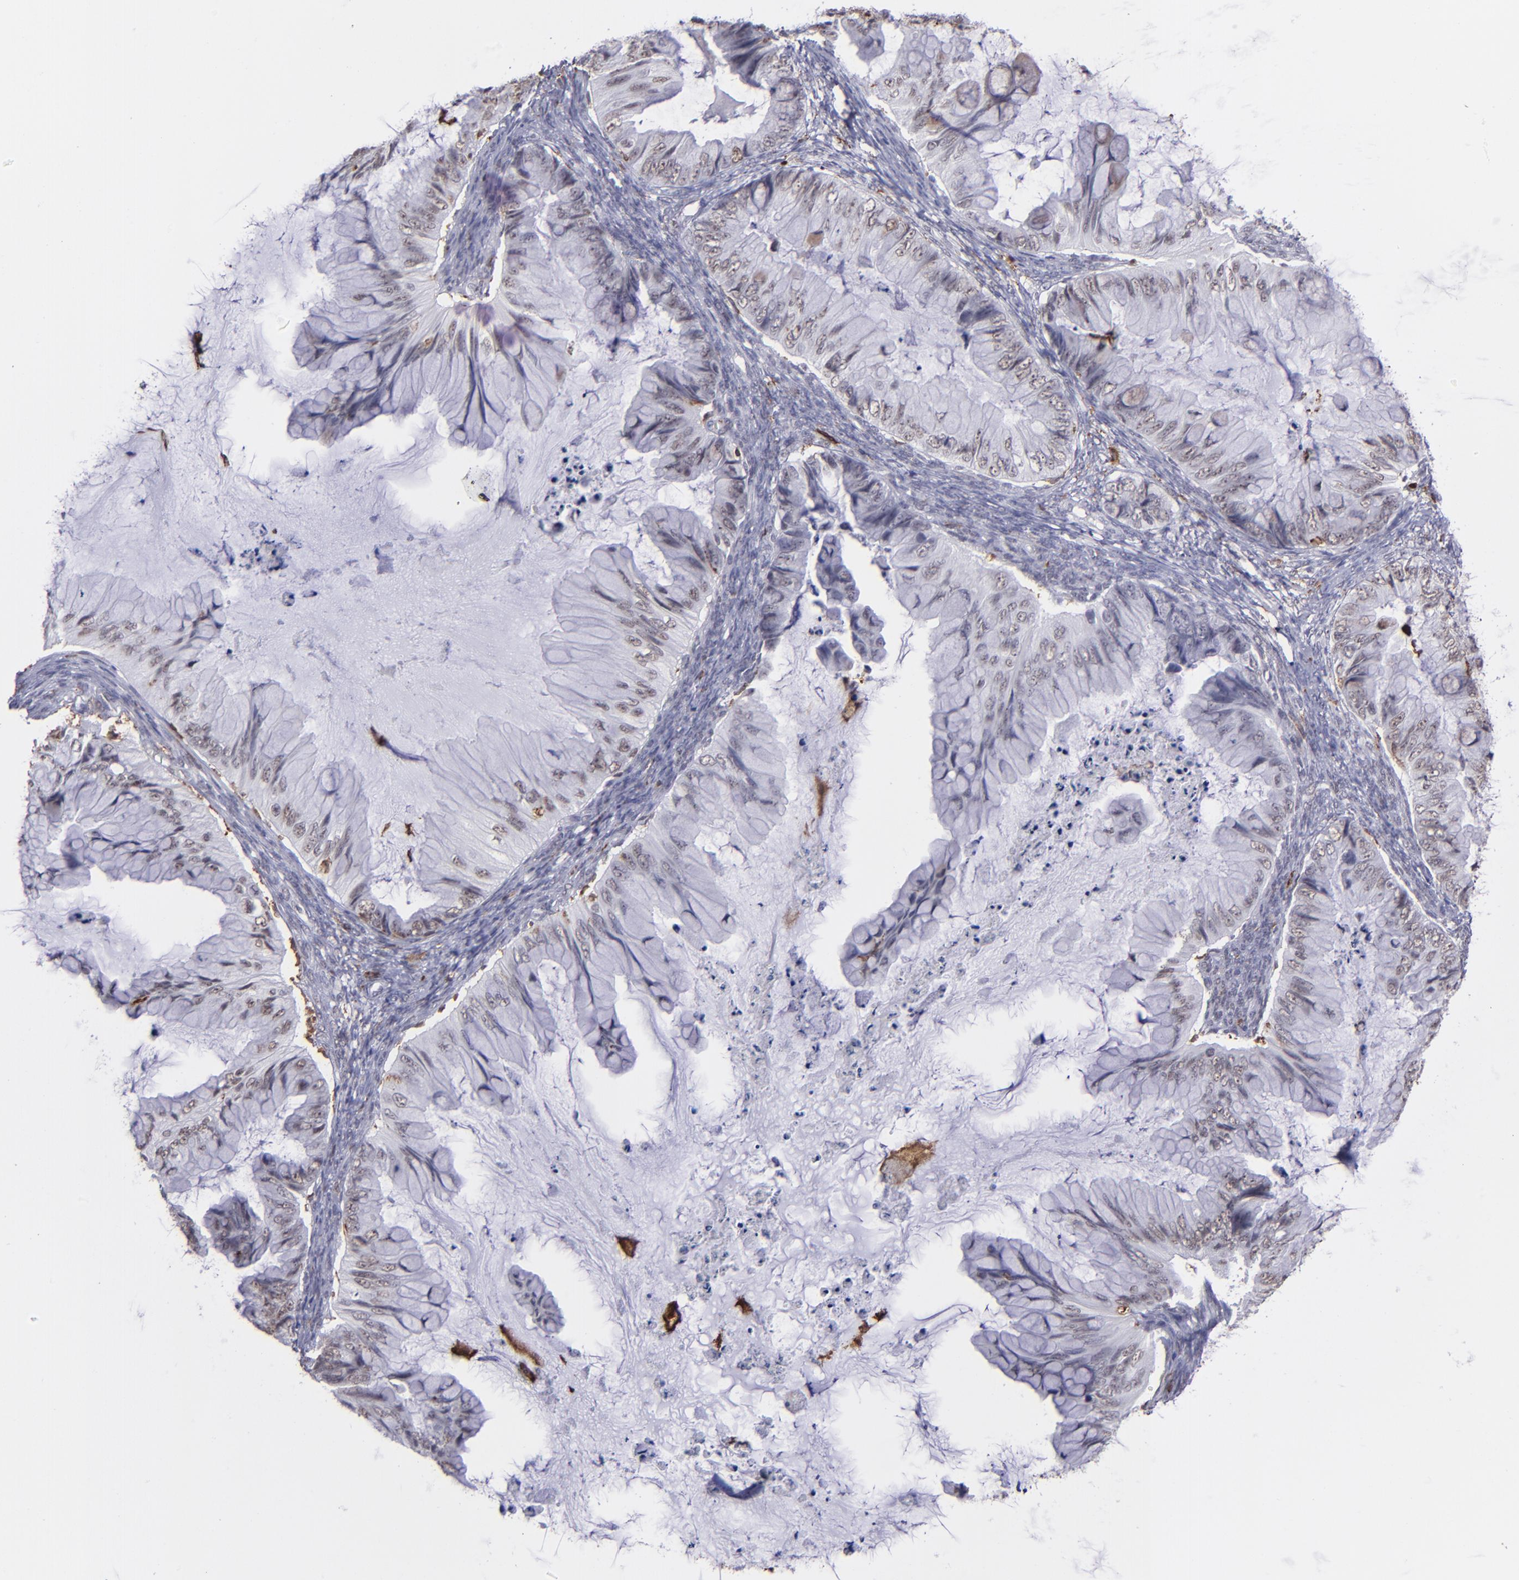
{"staining": {"intensity": "negative", "quantity": "none", "location": "none"}, "tissue": "ovarian cancer", "cell_type": "Tumor cells", "image_type": "cancer", "snomed": [{"axis": "morphology", "description": "Cystadenocarcinoma, mucinous, NOS"}, {"axis": "topography", "description": "Ovary"}], "caption": "Ovarian cancer (mucinous cystadenocarcinoma) was stained to show a protein in brown. There is no significant expression in tumor cells.", "gene": "NCF2", "patient": {"sex": "female", "age": 36}}